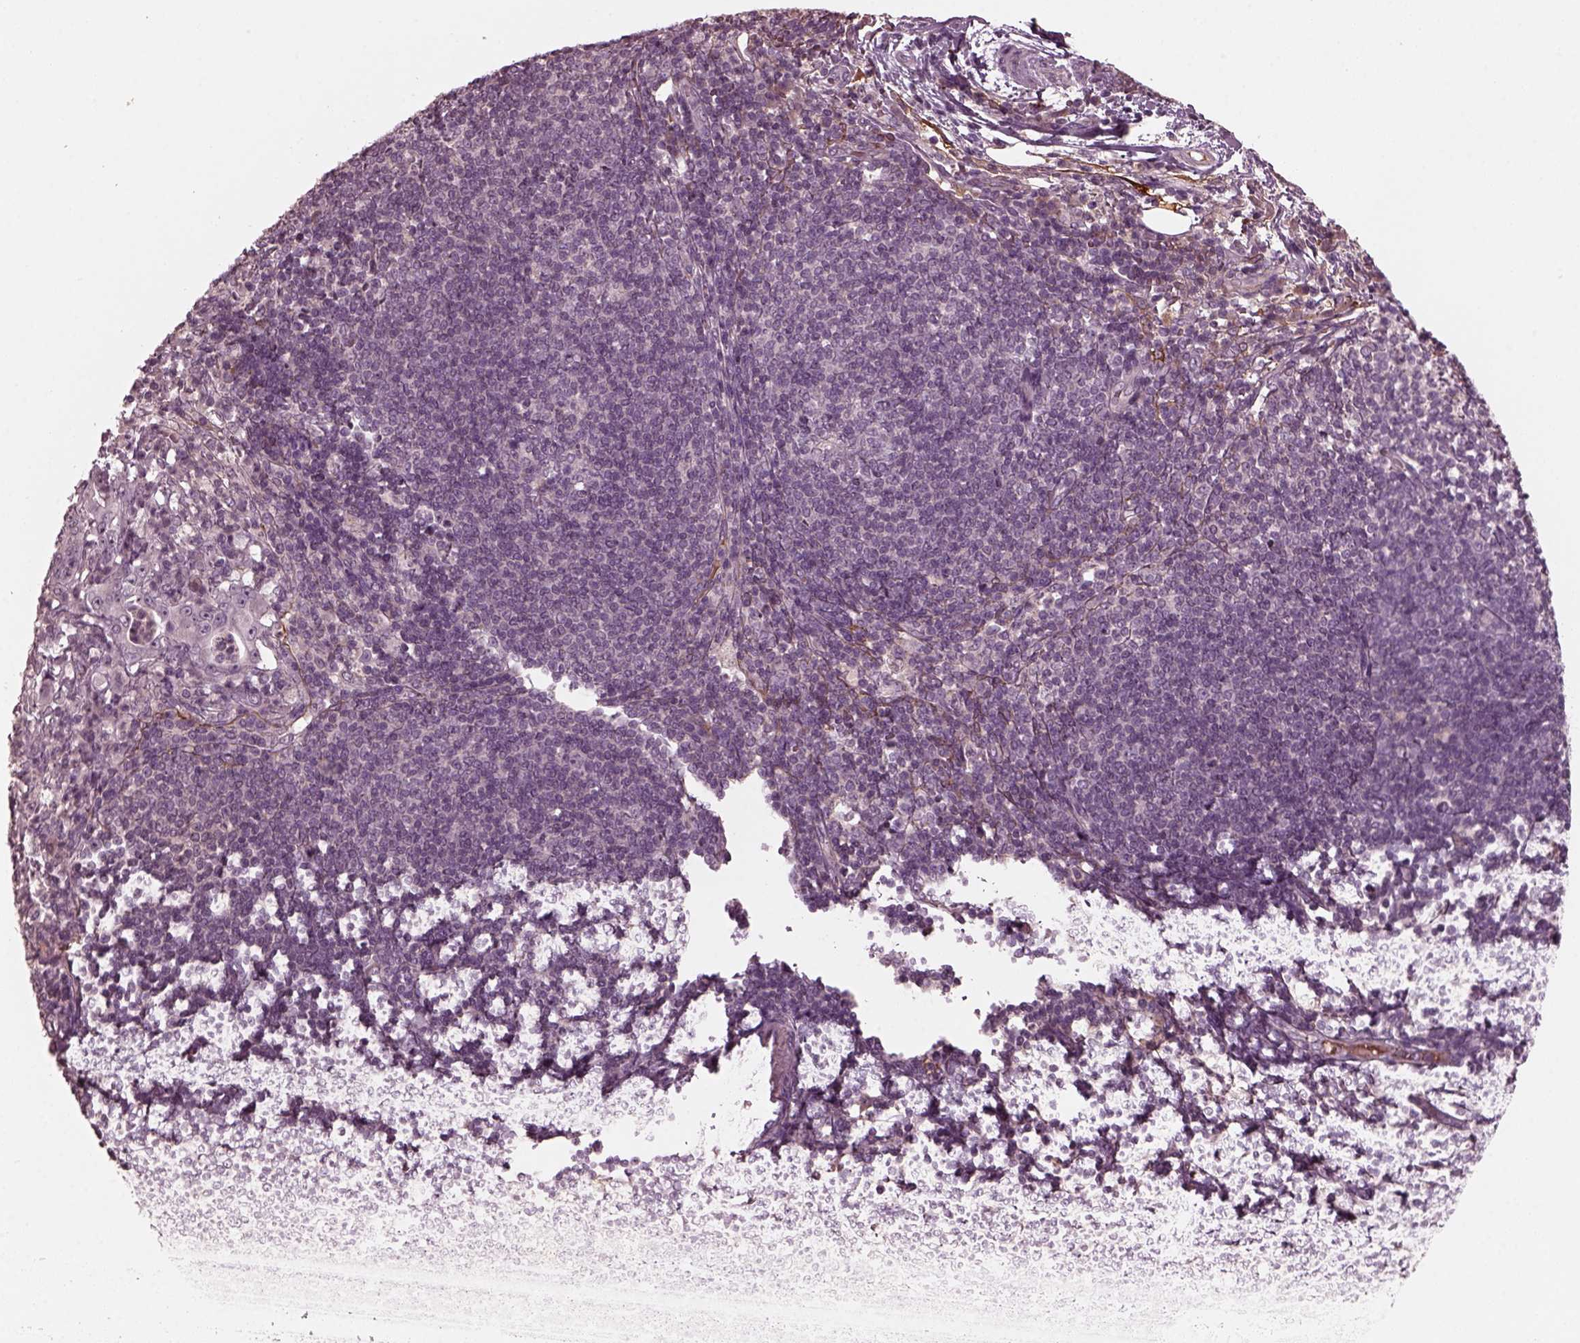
{"staining": {"intensity": "negative", "quantity": "none", "location": "none"}, "tissue": "pancreatic cancer", "cell_type": "Tumor cells", "image_type": "cancer", "snomed": [{"axis": "morphology", "description": "Adenocarcinoma, NOS"}, {"axis": "topography", "description": "Pancreas"}], "caption": "Pancreatic adenocarcinoma stained for a protein using immunohistochemistry reveals no staining tumor cells.", "gene": "PORCN", "patient": {"sex": "male", "age": 71}}